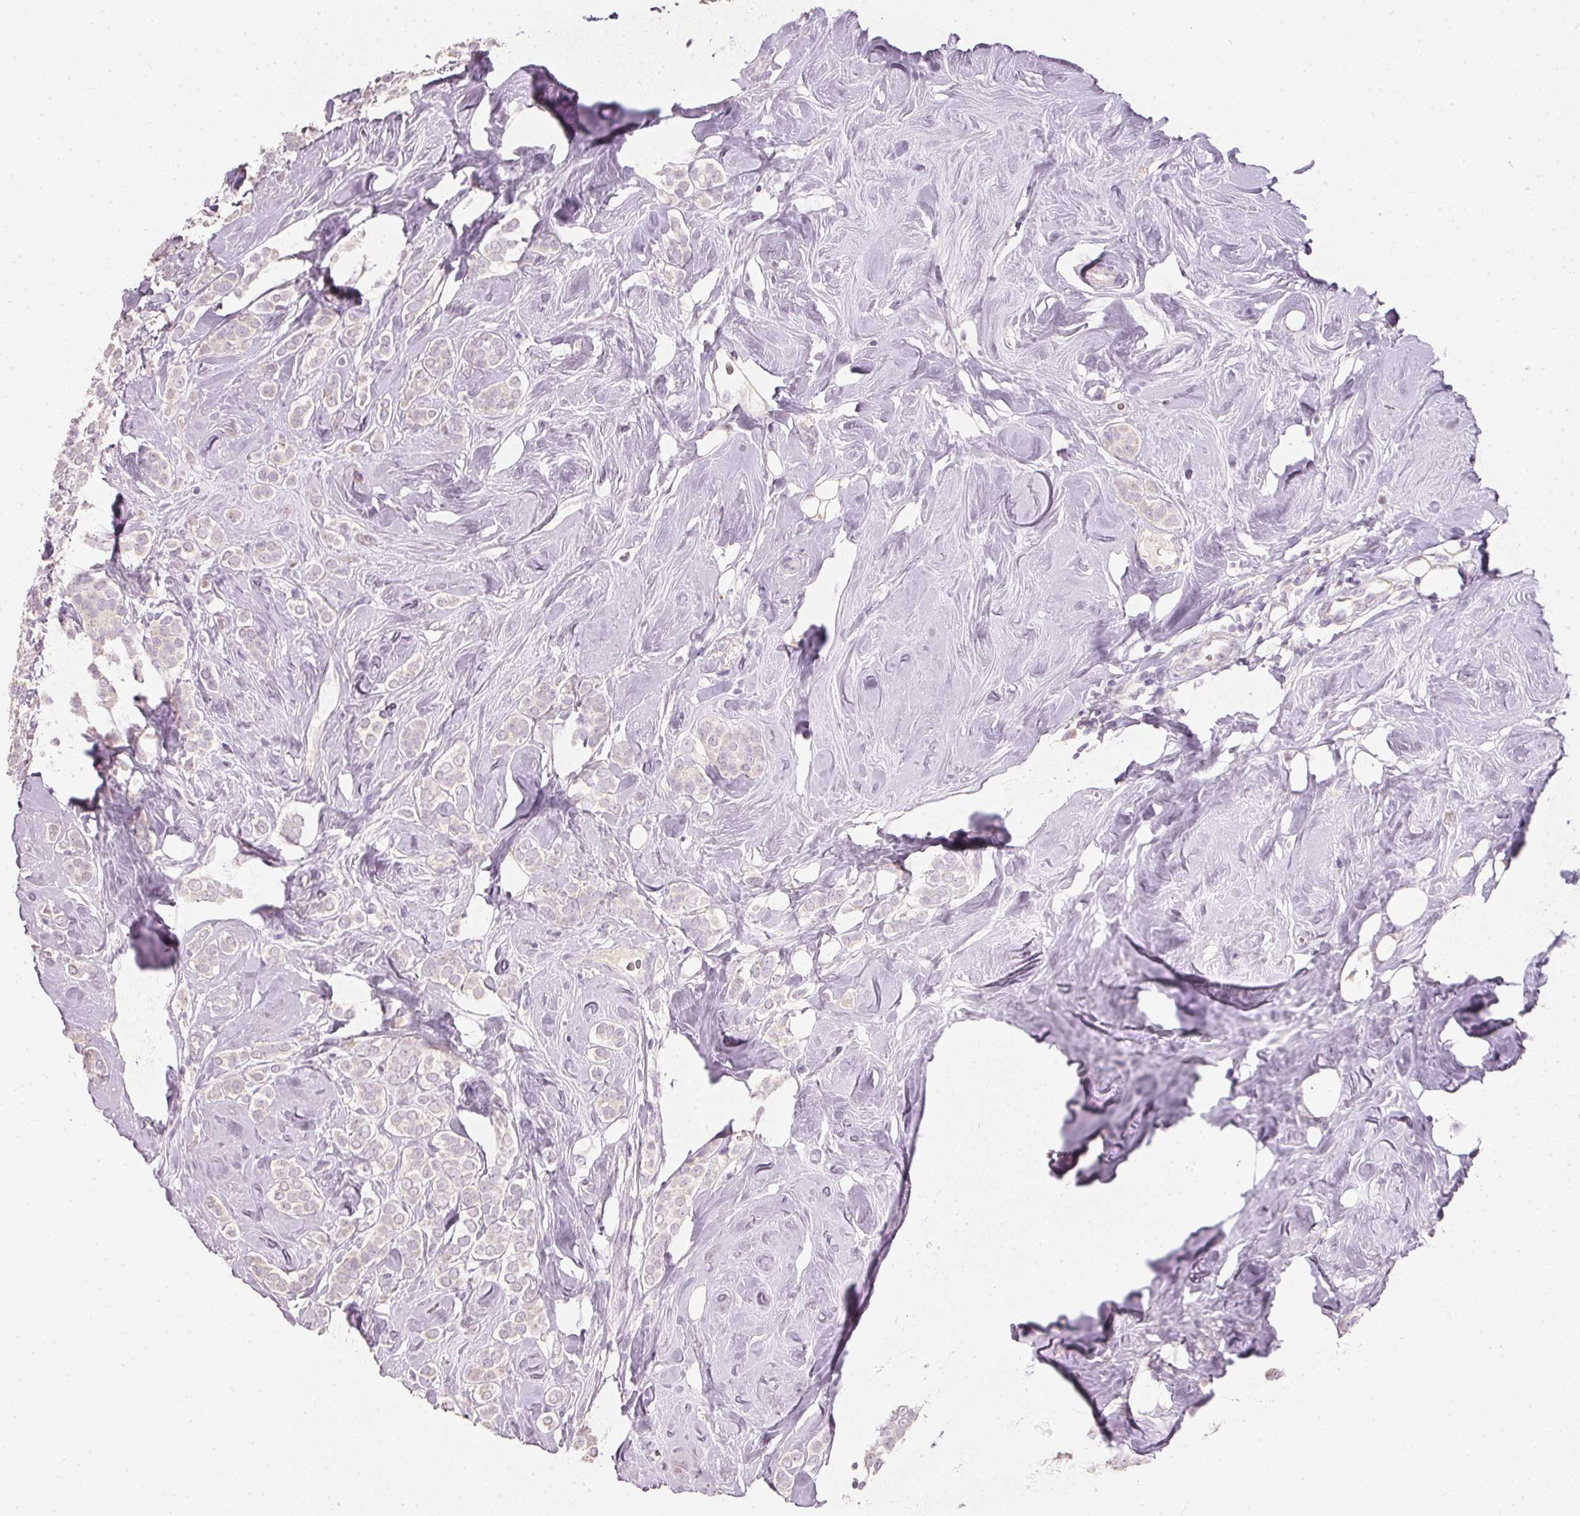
{"staining": {"intensity": "negative", "quantity": "none", "location": "none"}, "tissue": "breast cancer", "cell_type": "Tumor cells", "image_type": "cancer", "snomed": [{"axis": "morphology", "description": "Lobular carcinoma"}, {"axis": "topography", "description": "Breast"}], "caption": "IHC histopathology image of lobular carcinoma (breast) stained for a protein (brown), which shows no staining in tumor cells.", "gene": "HSD17B1", "patient": {"sex": "female", "age": 49}}